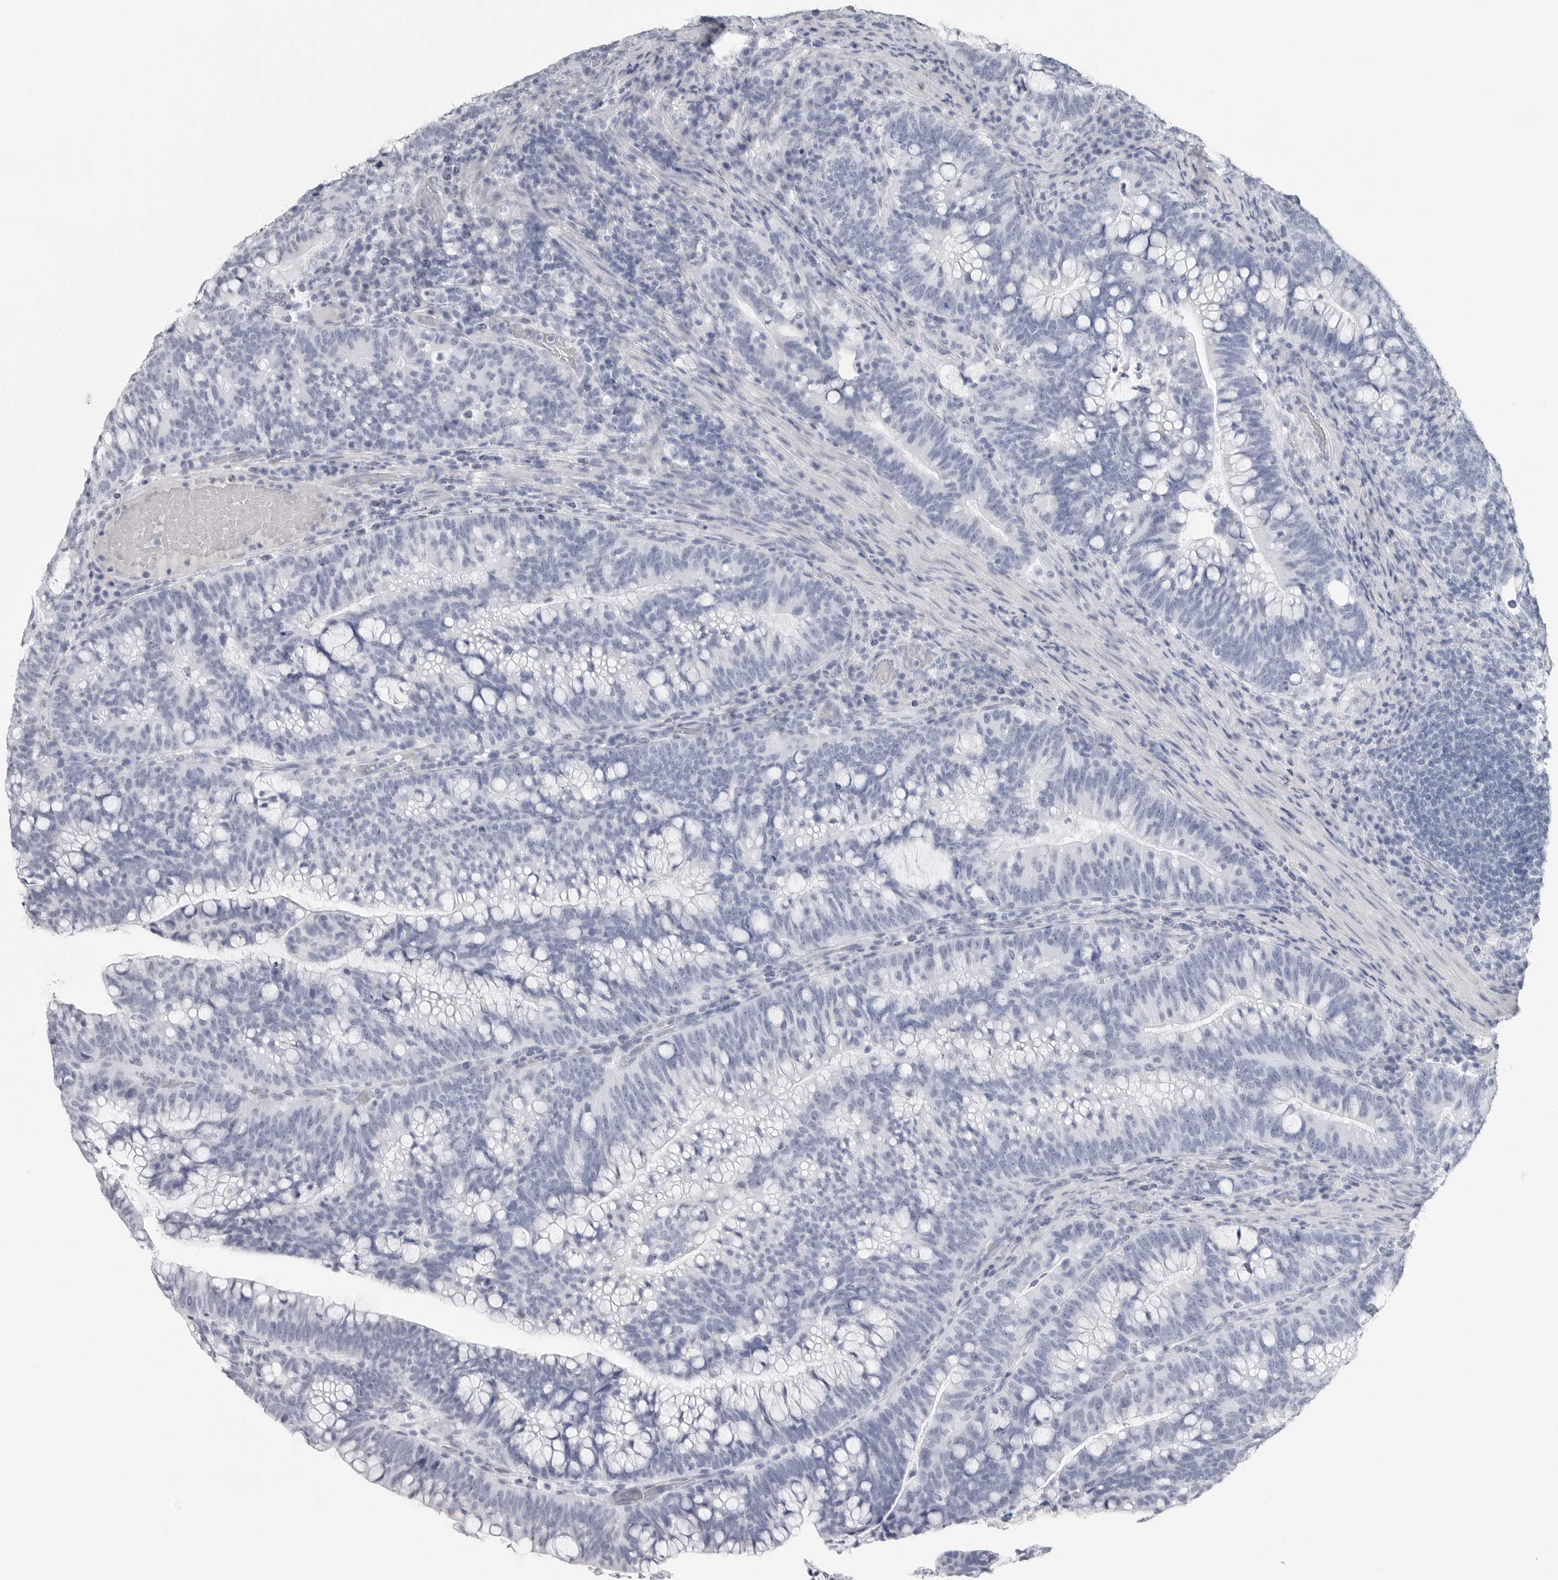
{"staining": {"intensity": "negative", "quantity": "none", "location": "none"}, "tissue": "colorectal cancer", "cell_type": "Tumor cells", "image_type": "cancer", "snomed": [{"axis": "morphology", "description": "Adenocarcinoma, NOS"}, {"axis": "topography", "description": "Colon"}], "caption": "Immunohistochemical staining of human adenocarcinoma (colorectal) reveals no significant positivity in tumor cells.", "gene": "CSH1", "patient": {"sex": "female", "age": 66}}